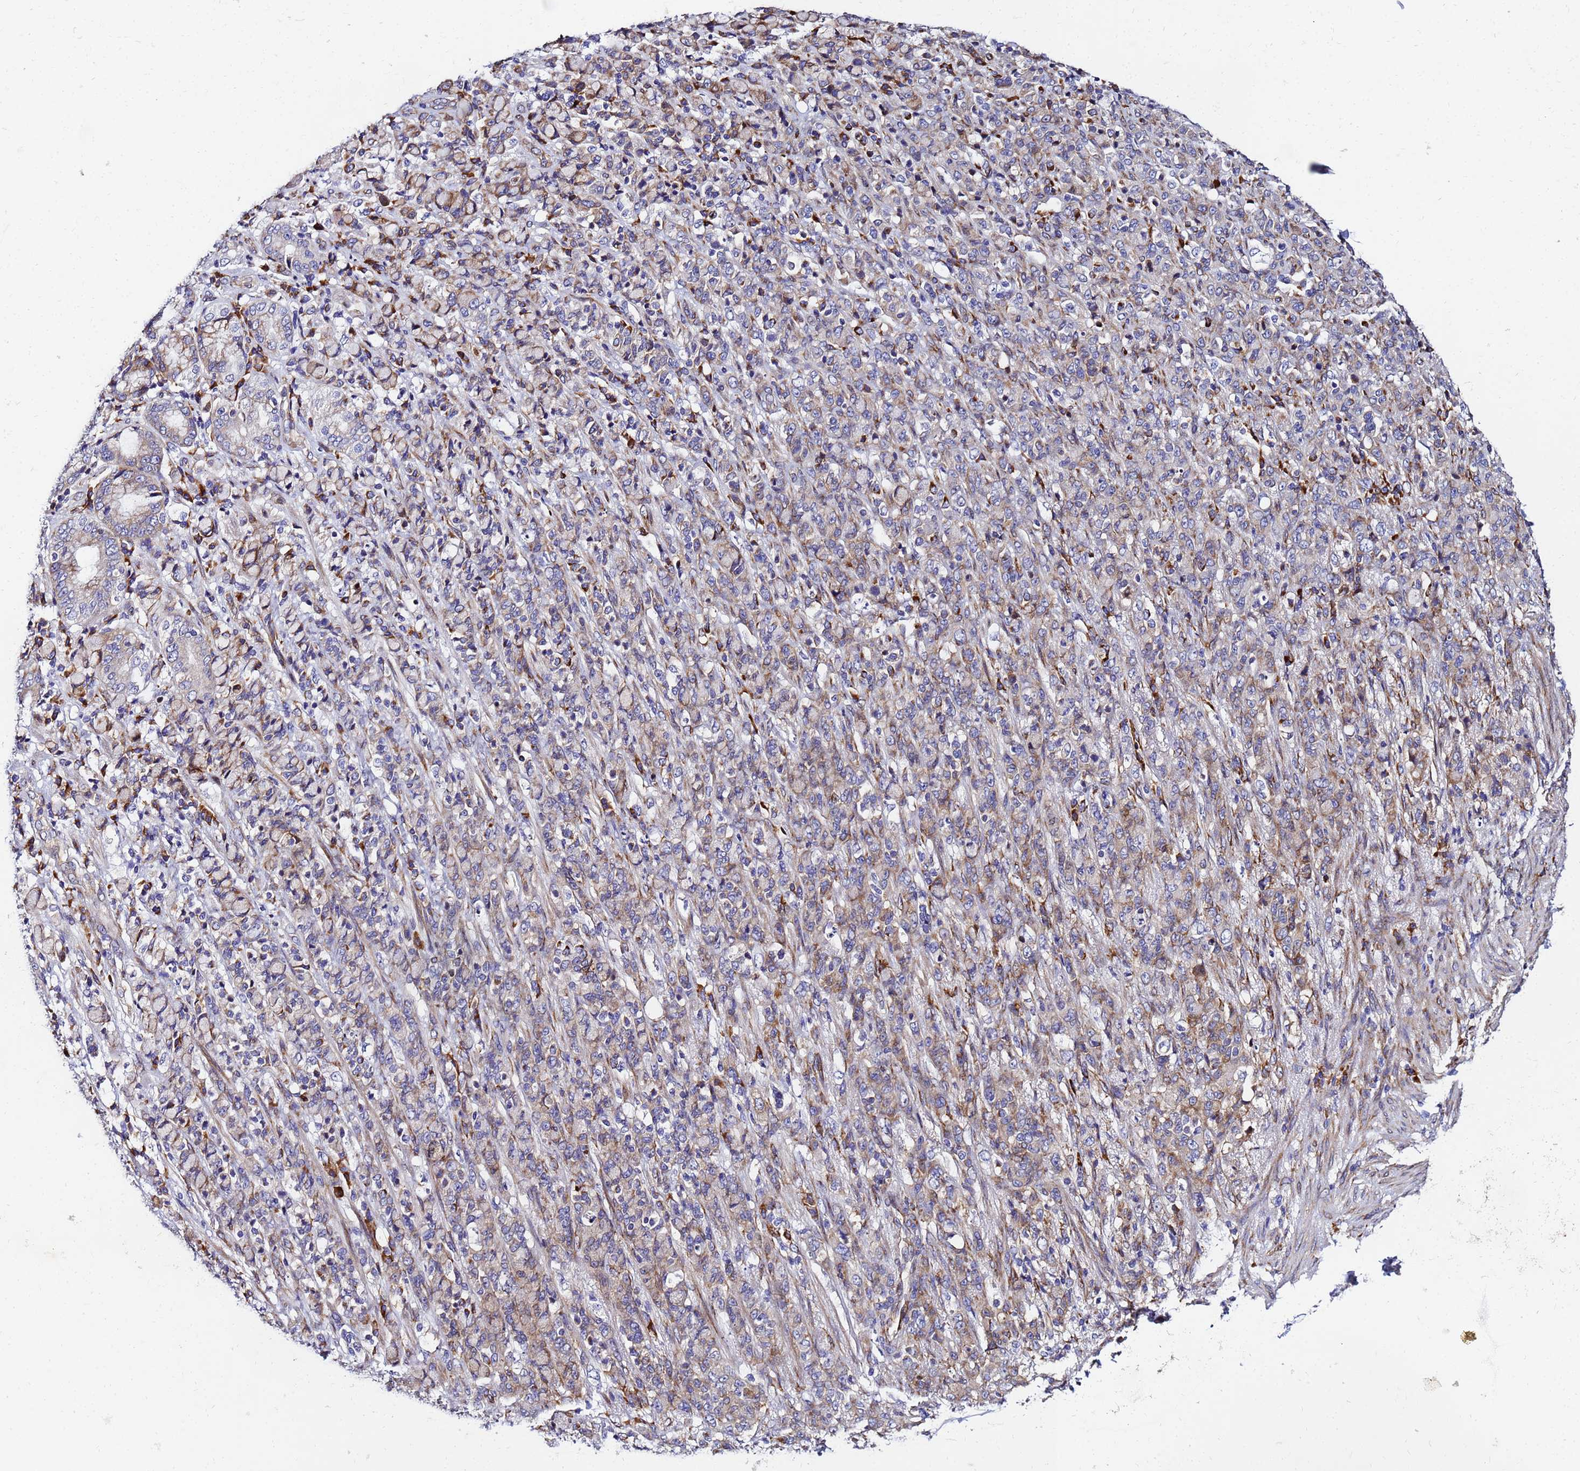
{"staining": {"intensity": "moderate", "quantity": "<25%", "location": "cytoplasmic/membranous"}, "tissue": "stomach cancer", "cell_type": "Tumor cells", "image_type": "cancer", "snomed": [{"axis": "morphology", "description": "Normal tissue, NOS"}, {"axis": "morphology", "description": "Adenocarcinoma, NOS"}, {"axis": "topography", "description": "Stomach"}], "caption": "Protein positivity by IHC shows moderate cytoplasmic/membranous expression in approximately <25% of tumor cells in adenocarcinoma (stomach). Nuclei are stained in blue.", "gene": "POM121", "patient": {"sex": "female", "age": 79}}